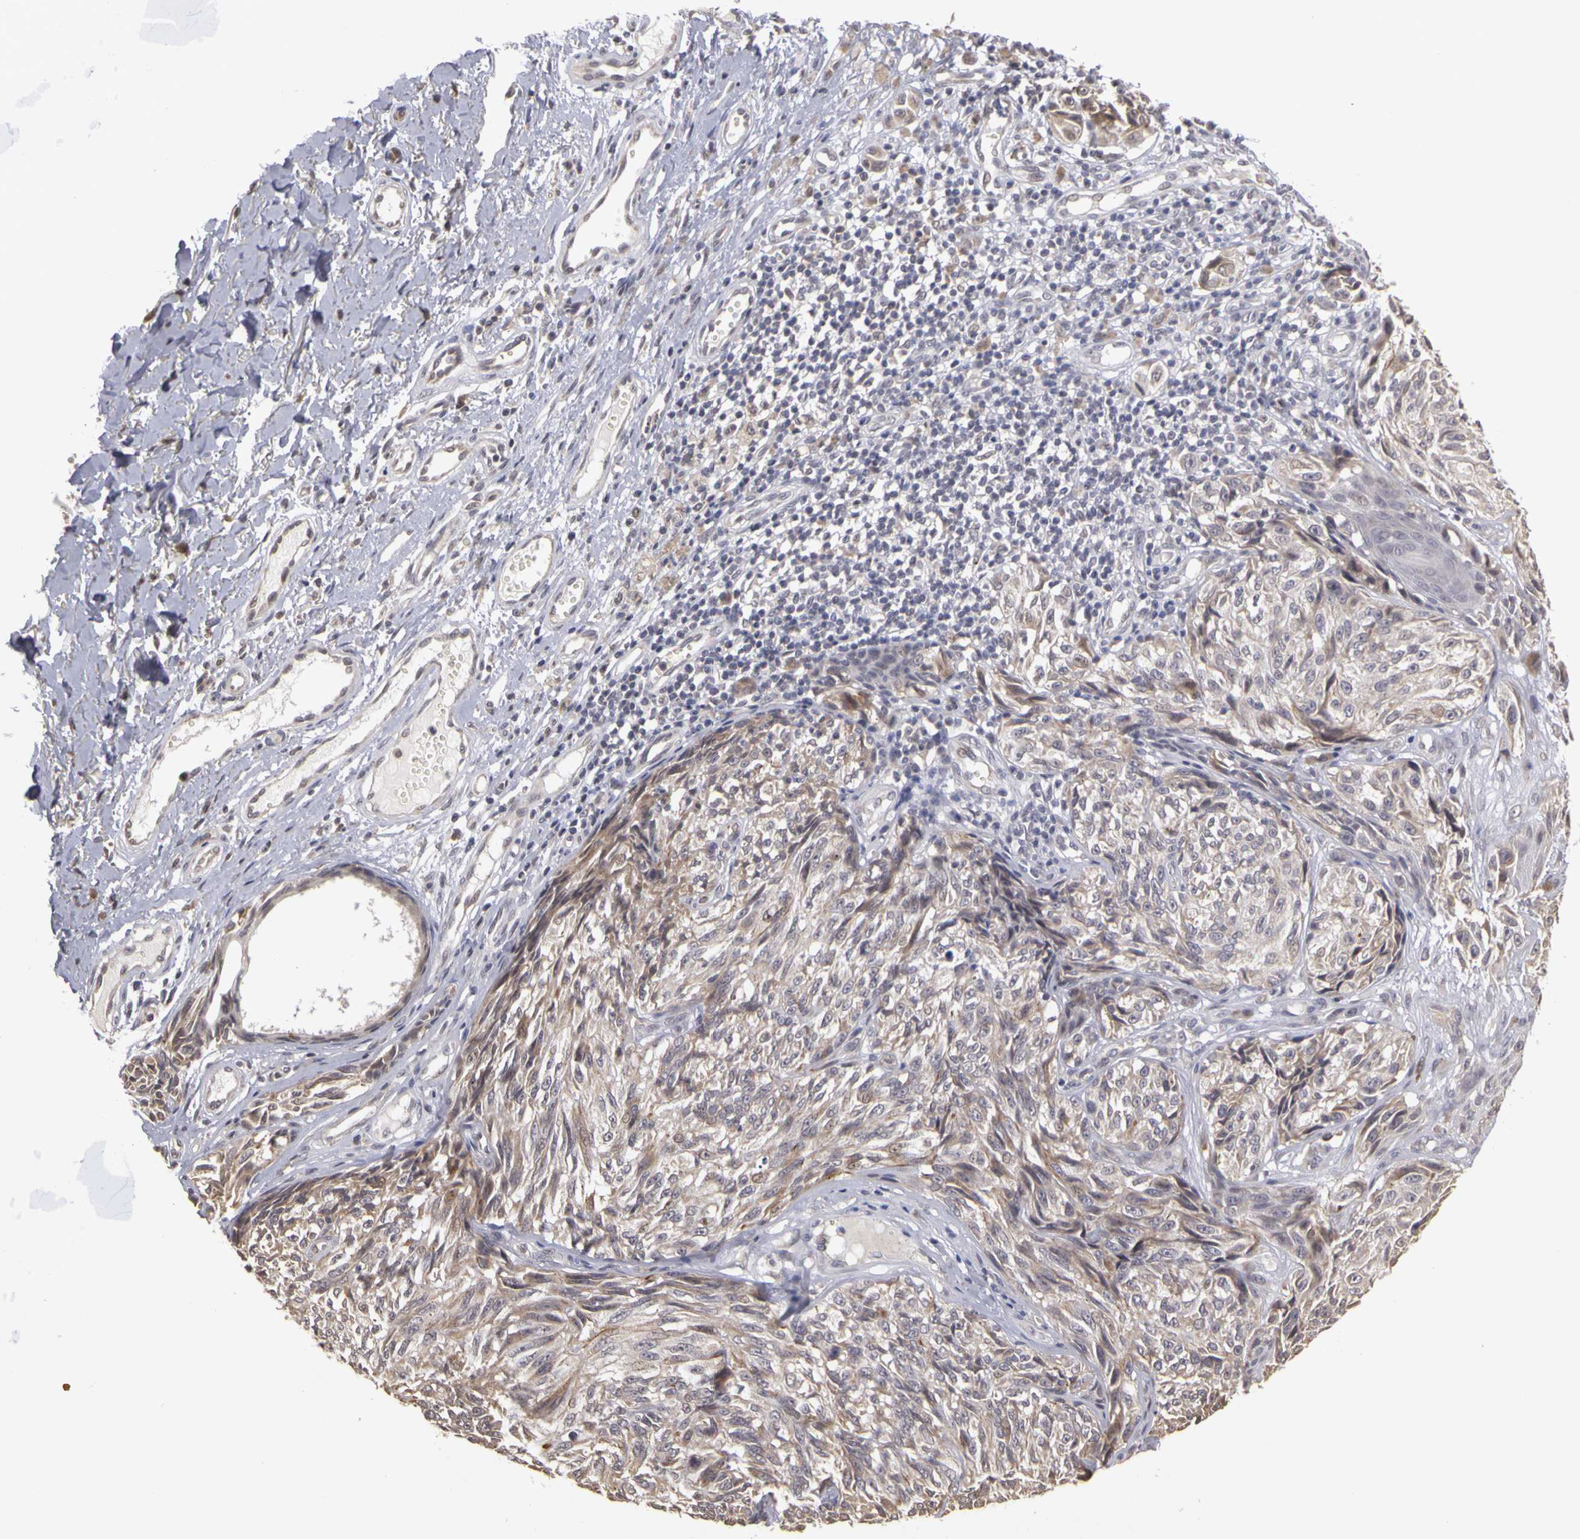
{"staining": {"intensity": "weak", "quantity": "25%-75%", "location": "cytoplasmic/membranous"}, "tissue": "melanoma", "cell_type": "Tumor cells", "image_type": "cancer", "snomed": [{"axis": "morphology", "description": "Malignant melanoma, NOS"}, {"axis": "topography", "description": "Skin"}], "caption": "An image of human malignant melanoma stained for a protein reveals weak cytoplasmic/membranous brown staining in tumor cells. (Stains: DAB in brown, nuclei in blue, Microscopy: brightfield microscopy at high magnification).", "gene": "FRMD7", "patient": {"sex": "male", "age": 67}}